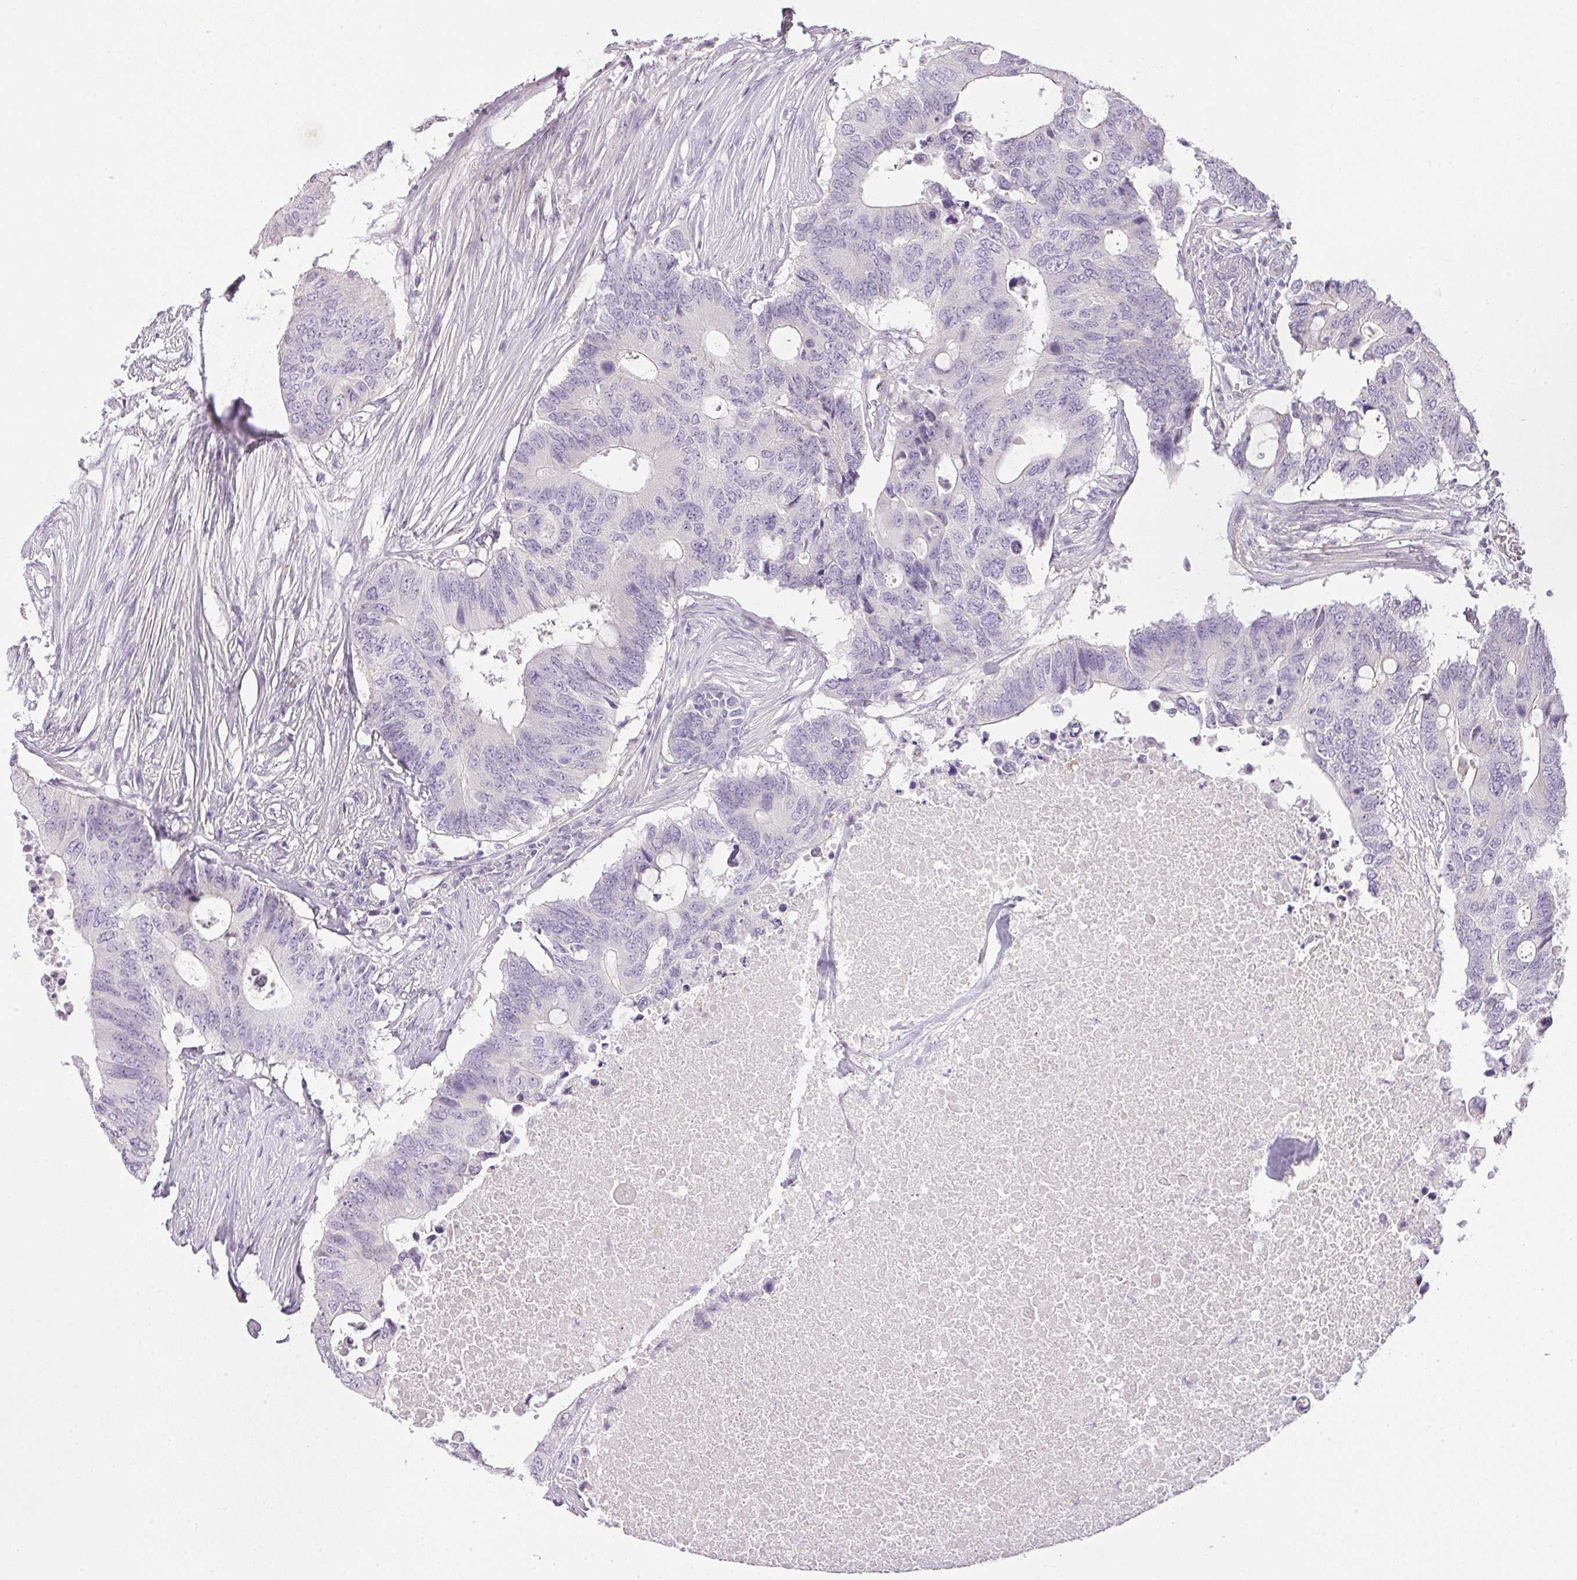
{"staining": {"intensity": "negative", "quantity": "none", "location": "none"}, "tissue": "colorectal cancer", "cell_type": "Tumor cells", "image_type": "cancer", "snomed": [{"axis": "morphology", "description": "Adenocarcinoma, NOS"}, {"axis": "topography", "description": "Colon"}], "caption": "The IHC histopathology image has no significant positivity in tumor cells of colorectal cancer (adenocarcinoma) tissue.", "gene": "RAX2", "patient": {"sex": "male", "age": 71}}